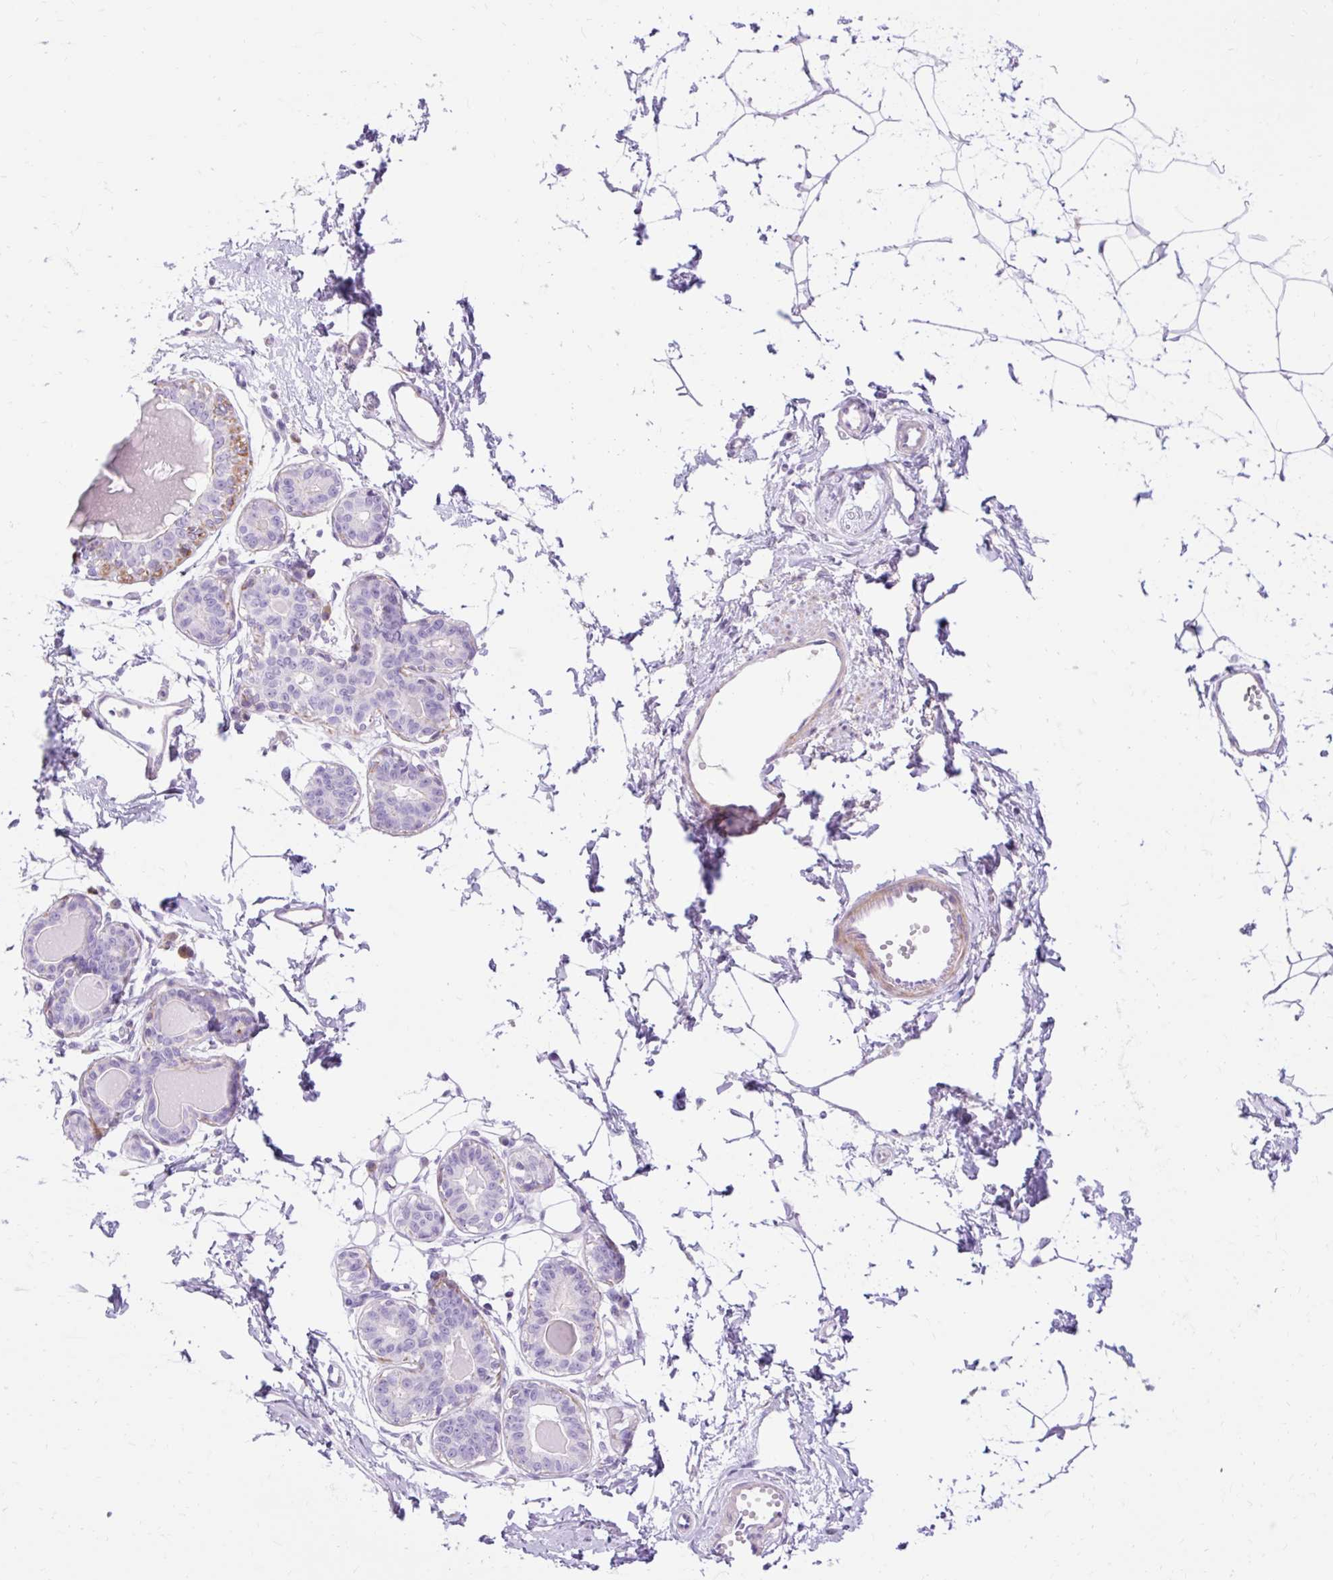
{"staining": {"intensity": "negative", "quantity": "none", "location": "none"}, "tissue": "breast", "cell_type": "Adipocytes", "image_type": "normal", "snomed": [{"axis": "morphology", "description": "Normal tissue, NOS"}, {"axis": "topography", "description": "Breast"}], "caption": "Immunohistochemical staining of unremarkable breast reveals no significant positivity in adipocytes.", "gene": "CORO7", "patient": {"sex": "female", "age": 45}}